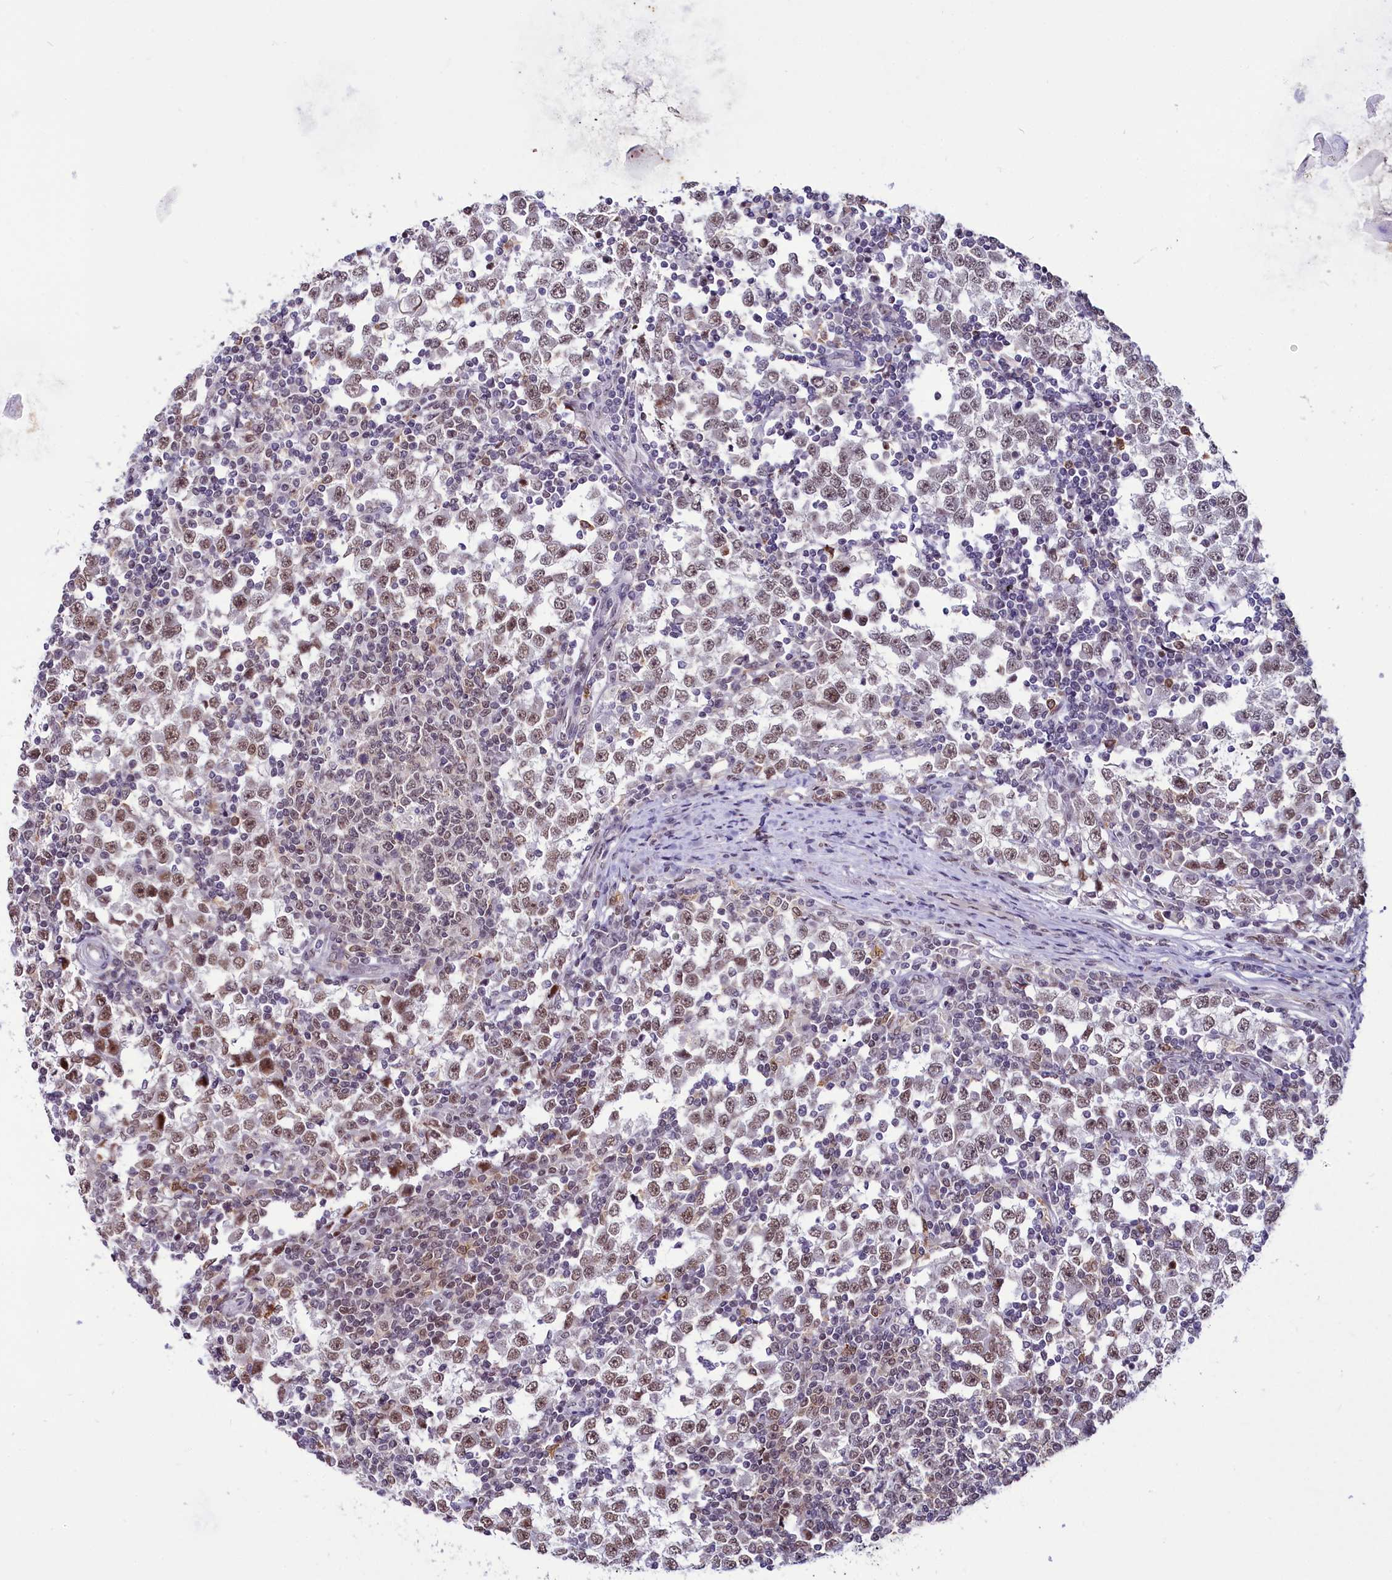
{"staining": {"intensity": "moderate", "quantity": ">75%", "location": "nuclear"}, "tissue": "testis cancer", "cell_type": "Tumor cells", "image_type": "cancer", "snomed": [{"axis": "morphology", "description": "Seminoma, NOS"}, {"axis": "topography", "description": "Testis"}], "caption": "Testis seminoma was stained to show a protein in brown. There is medium levels of moderate nuclear staining in about >75% of tumor cells.", "gene": "SCAF11", "patient": {"sex": "male", "age": 65}}